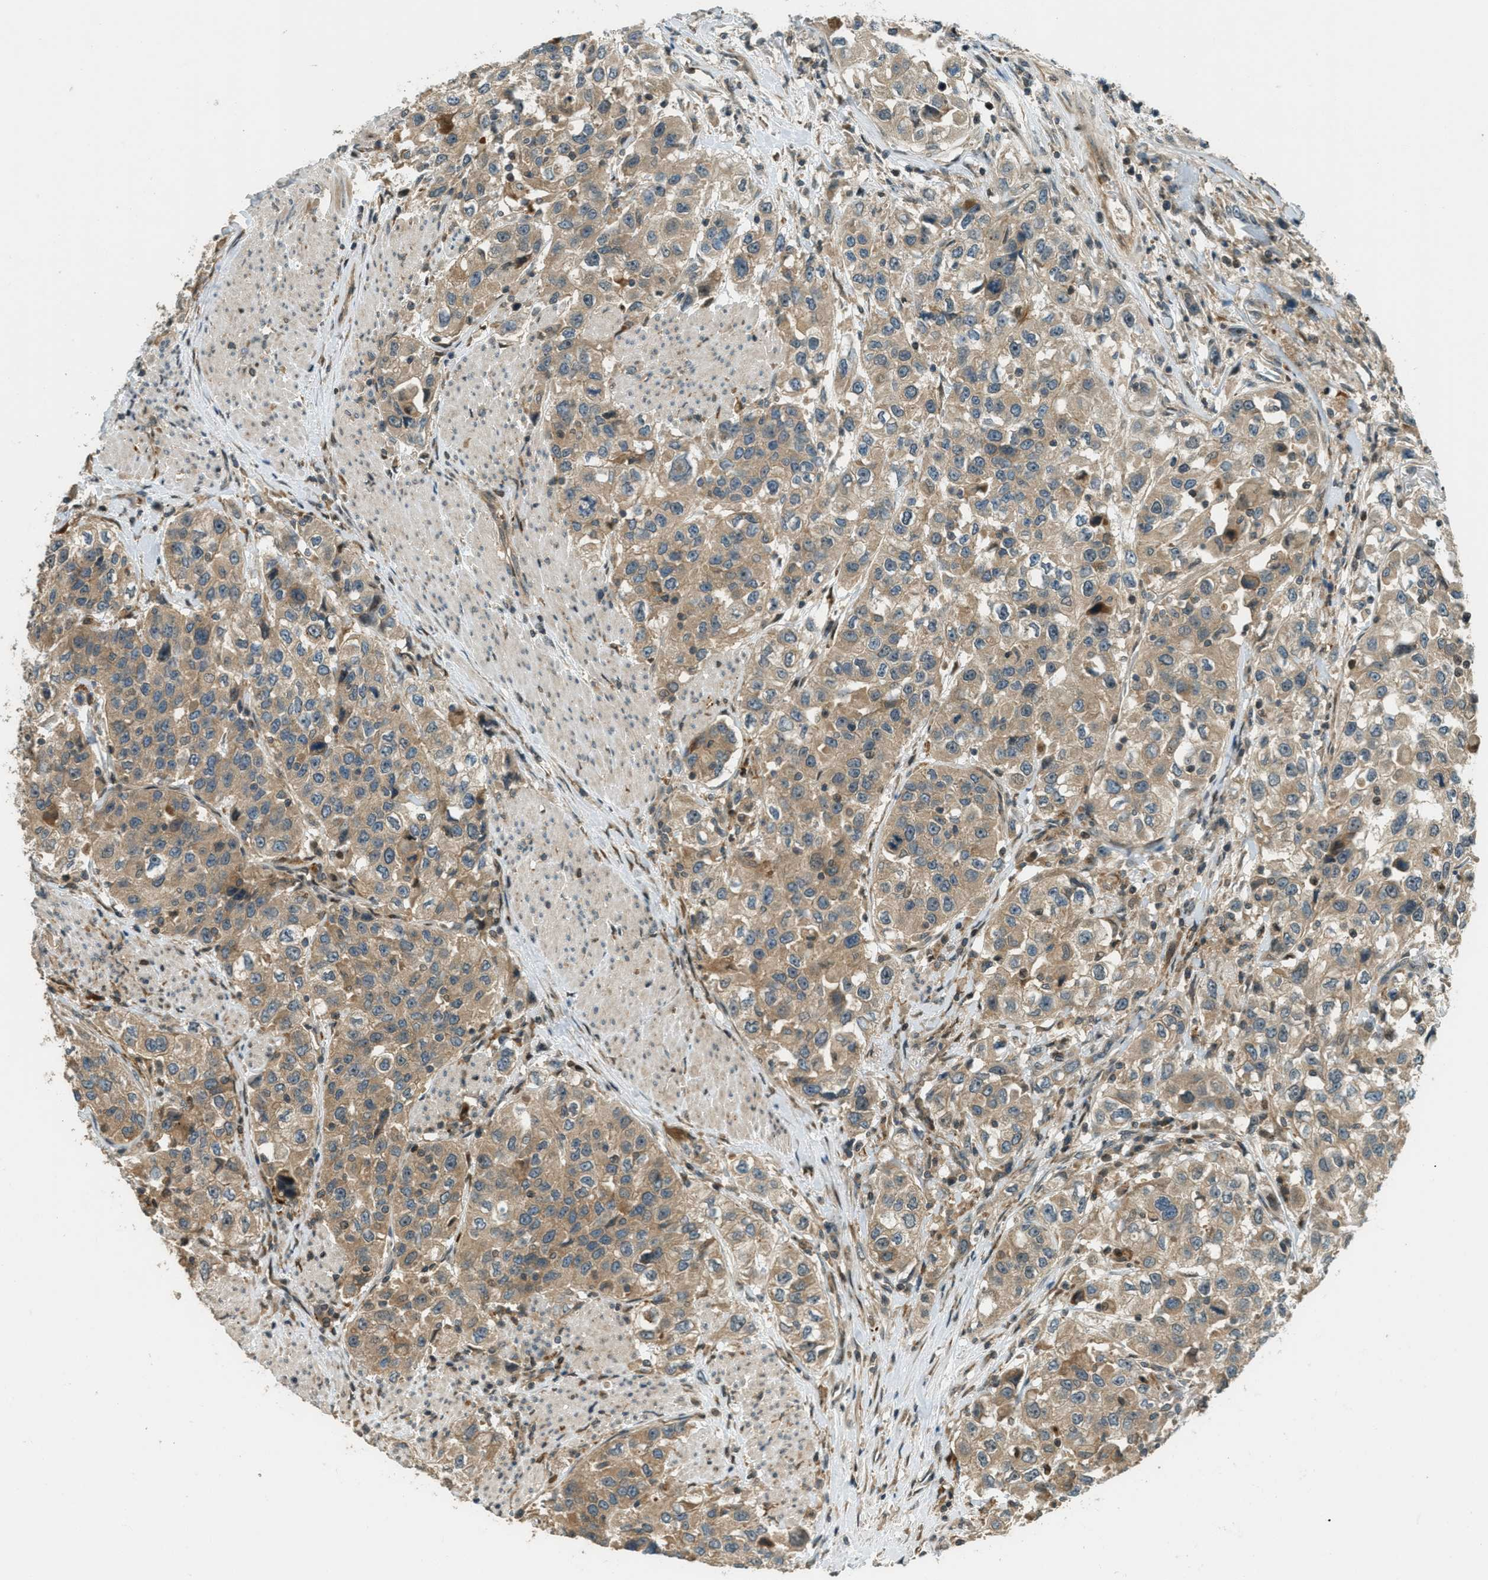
{"staining": {"intensity": "moderate", "quantity": ">75%", "location": "cytoplasmic/membranous"}, "tissue": "urothelial cancer", "cell_type": "Tumor cells", "image_type": "cancer", "snomed": [{"axis": "morphology", "description": "Urothelial carcinoma, High grade"}, {"axis": "topography", "description": "Urinary bladder"}], "caption": "Immunohistochemistry histopathology image of human urothelial cancer stained for a protein (brown), which reveals medium levels of moderate cytoplasmic/membranous expression in approximately >75% of tumor cells.", "gene": "PTPN23", "patient": {"sex": "female", "age": 80}}